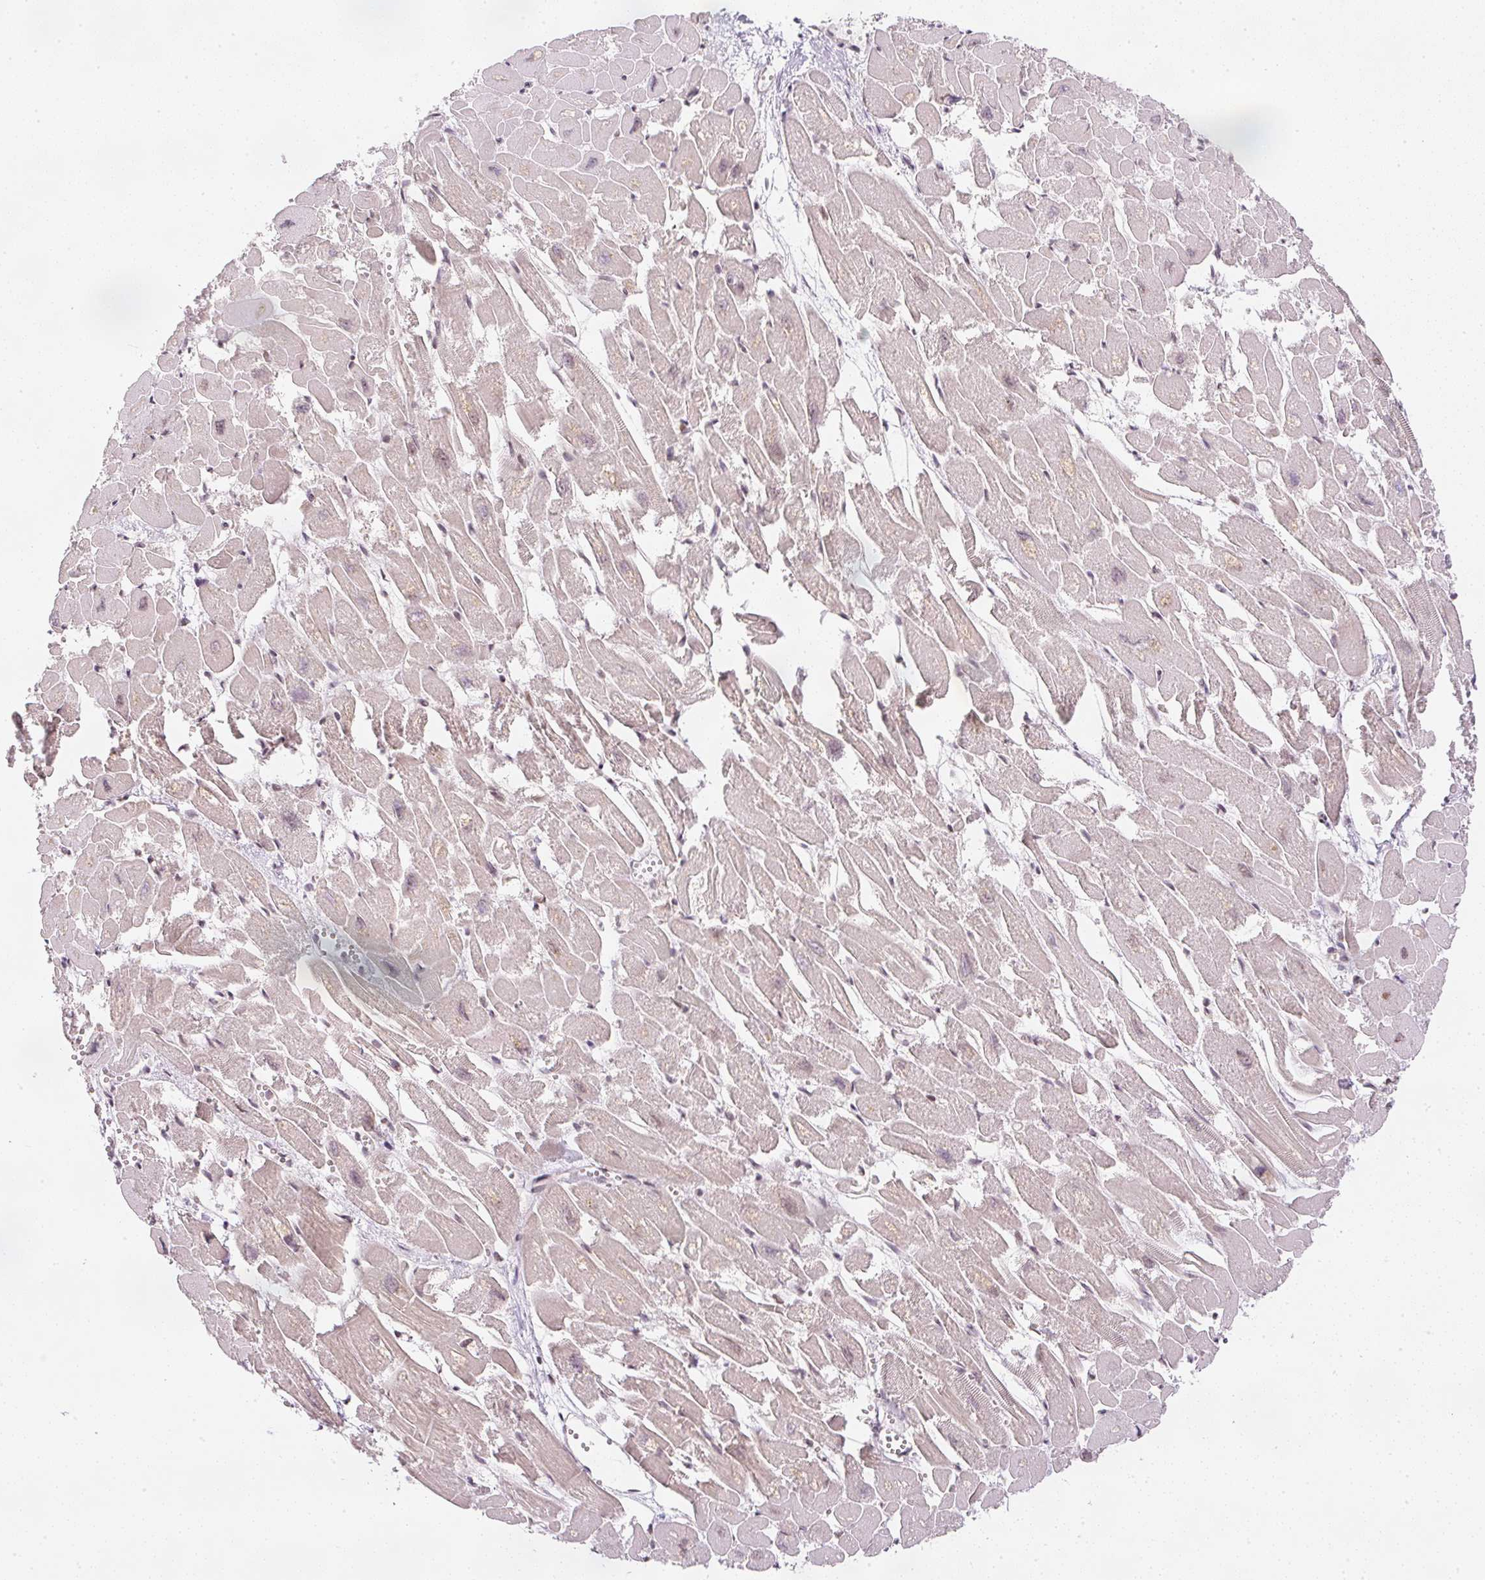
{"staining": {"intensity": "weak", "quantity": ">75%", "location": "cytoplasmic/membranous,nuclear"}, "tissue": "heart muscle", "cell_type": "Cardiomyocytes", "image_type": "normal", "snomed": [{"axis": "morphology", "description": "Normal tissue, NOS"}, {"axis": "topography", "description": "Heart"}], "caption": "The image shows staining of unremarkable heart muscle, revealing weak cytoplasmic/membranous,nuclear protein expression (brown color) within cardiomyocytes.", "gene": "DPPA4", "patient": {"sex": "male", "age": 54}}